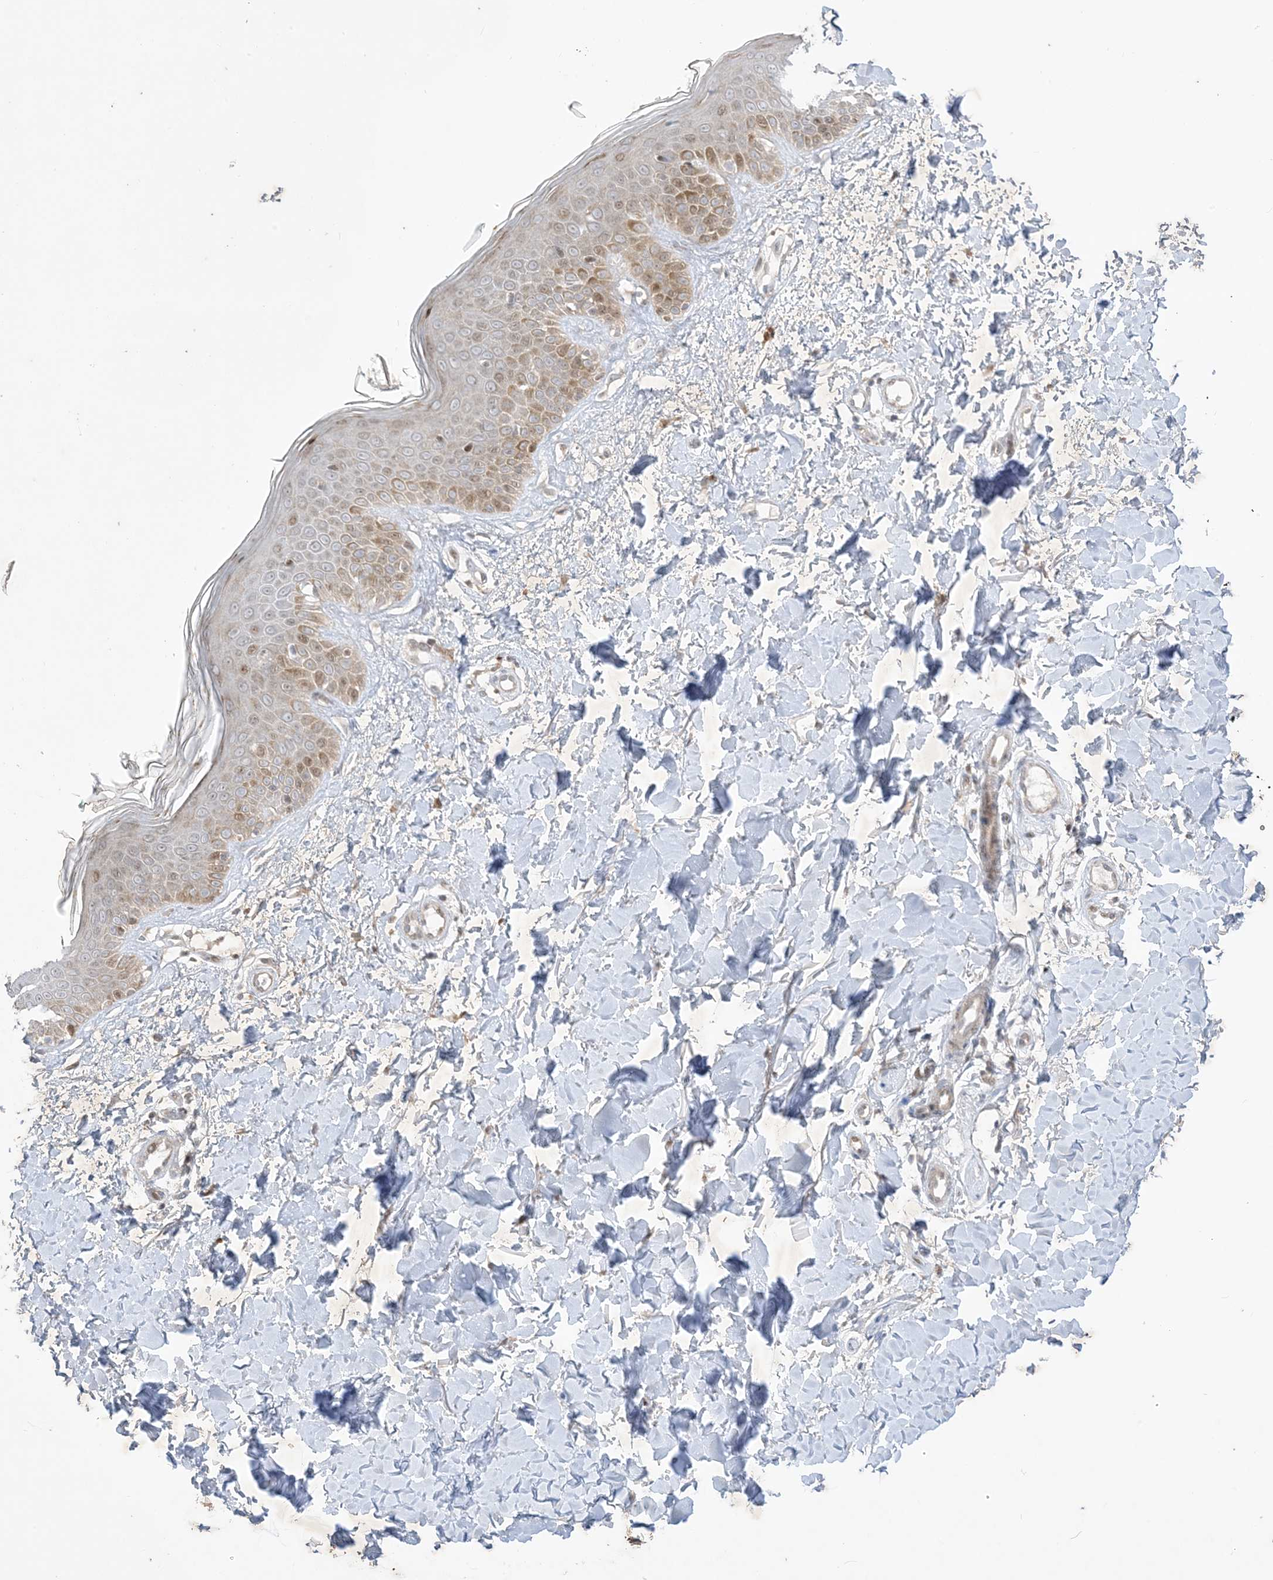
{"staining": {"intensity": "weak", "quantity": ">75%", "location": "cytoplasmic/membranous"}, "tissue": "skin", "cell_type": "Fibroblasts", "image_type": "normal", "snomed": [{"axis": "morphology", "description": "Normal tissue, NOS"}, {"axis": "topography", "description": "Skin"}], "caption": "This is an image of immunohistochemistry (IHC) staining of unremarkable skin, which shows weak expression in the cytoplasmic/membranous of fibroblasts.", "gene": "SOGA3", "patient": {"sex": "male", "age": 37}}